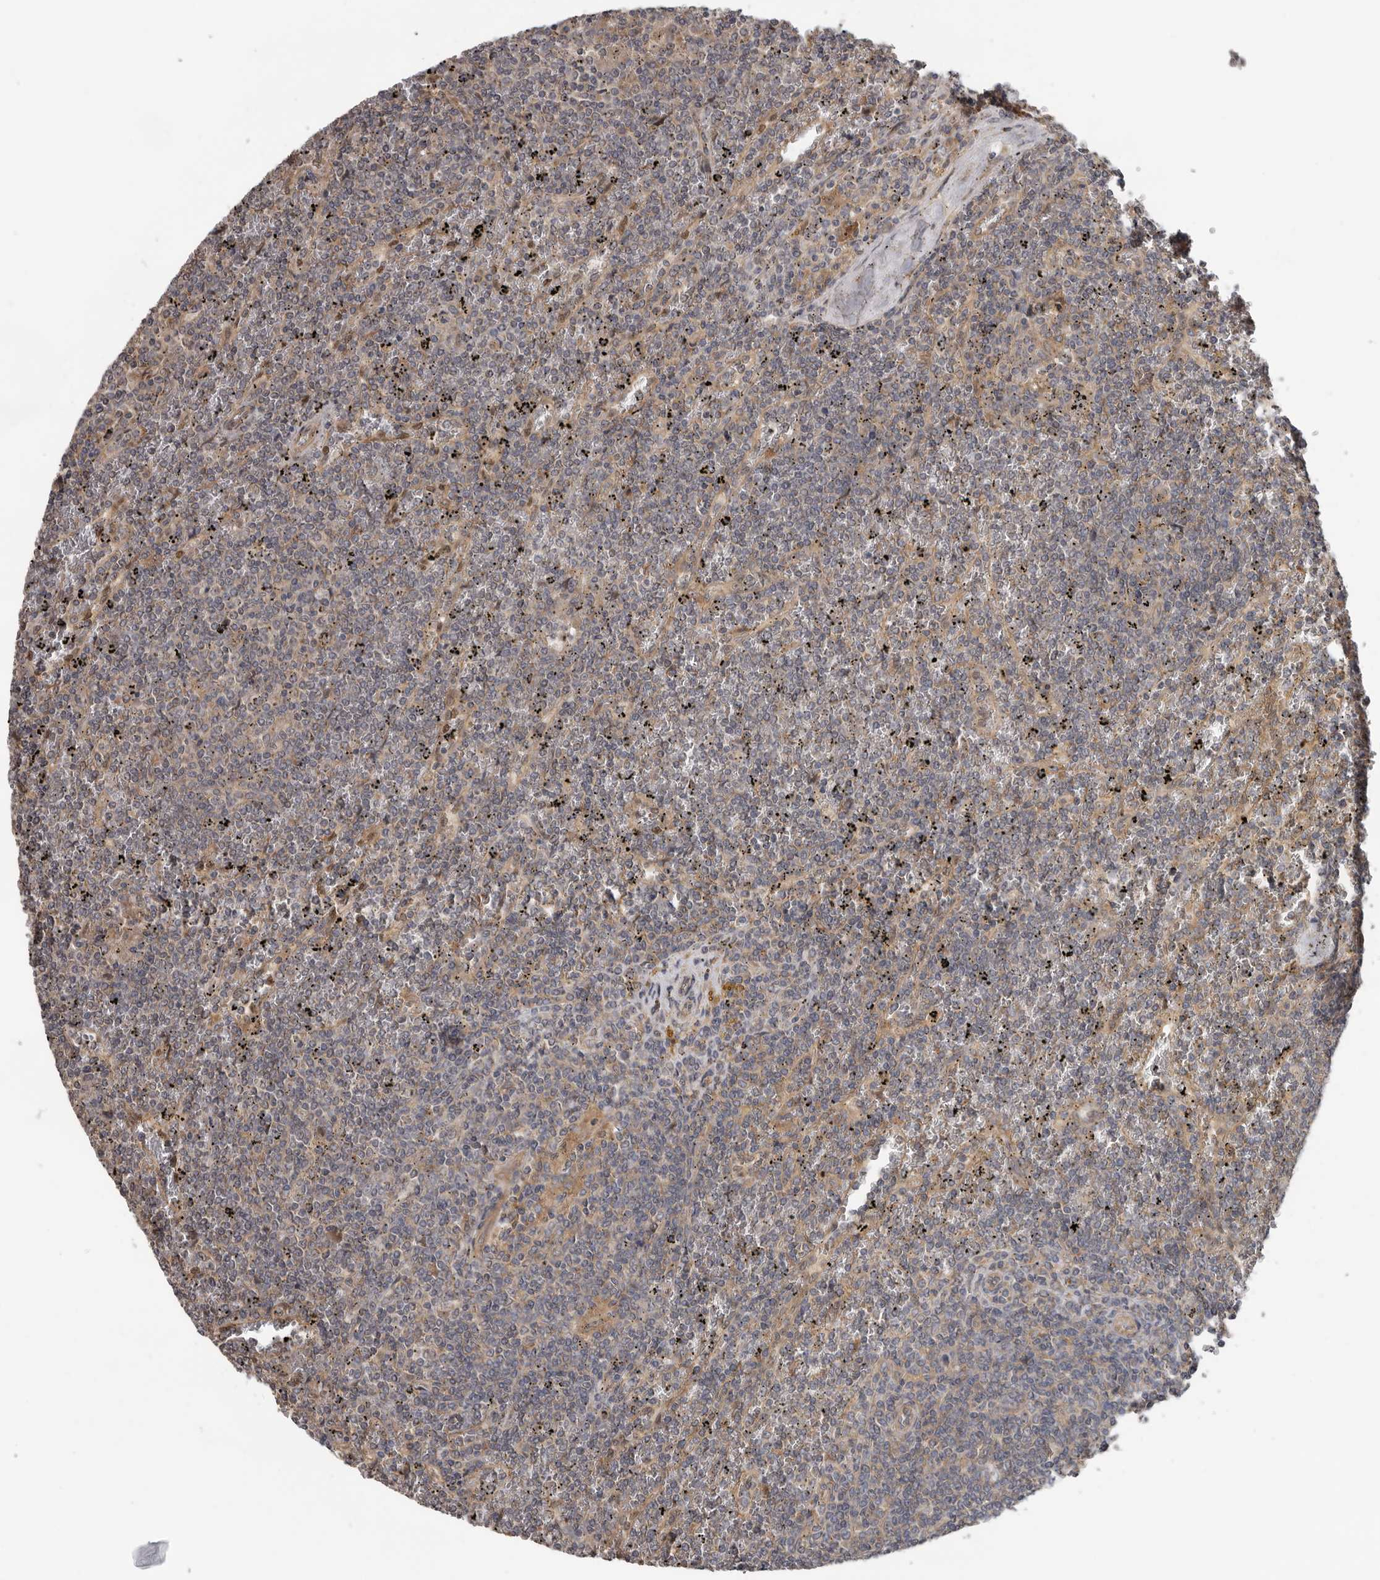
{"staining": {"intensity": "negative", "quantity": "none", "location": "none"}, "tissue": "lymphoma", "cell_type": "Tumor cells", "image_type": "cancer", "snomed": [{"axis": "morphology", "description": "Malignant lymphoma, non-Hodgkin's type, Low grade"}, {"axis": "topography", "description": "Spleen"}], "caption": "Lymphoma stained for a protein using immunohistochemistry (IHC) displays no staining tumor cells.", "gene": "HINT3", "patient": {"sex": "female", "age": 19}}